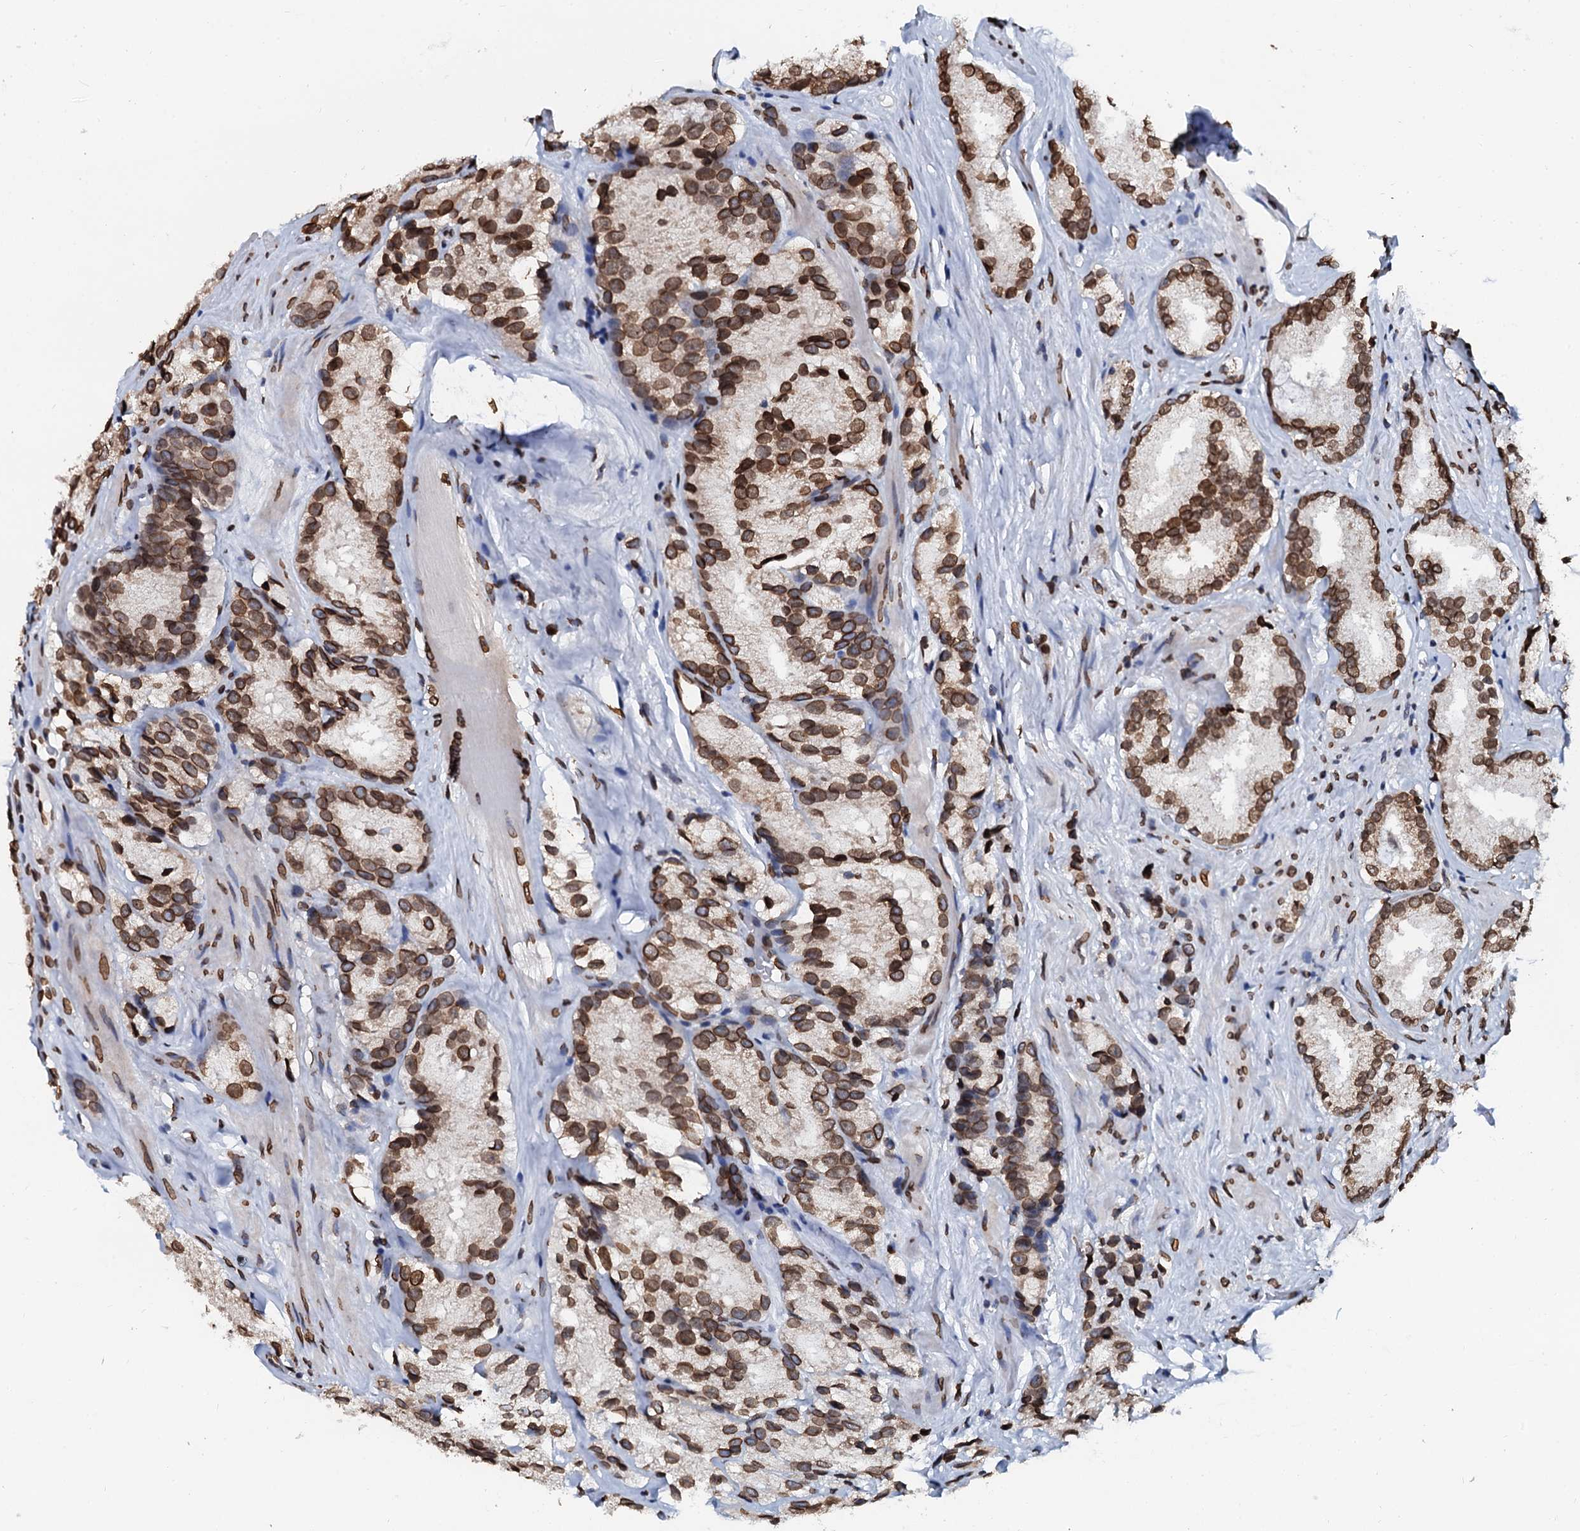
{"staining": {"intensity": "strong", "quantity": ">75%", "location": "cytoplasmic/membranous,nuclear"}, "tissue": "prostate cancer", "cell_type": "Tumor cells", "image_type": "cancer", "snomed": [{"axis": "morphology", "description": "Adenocarcinoma, High grade"}, {"axis": "topography", "description": "Prostate"}], "caption": "Prostate cancer (high-grade adenocarcinoma) was stained to show a protein in brown. There is high levels of strong cytoplasmic/membranous and nuclear expression in approximately >75% of tumor cells.", "gene": "KATNAL2", "patient": {"sex": "male", "age": 66}}